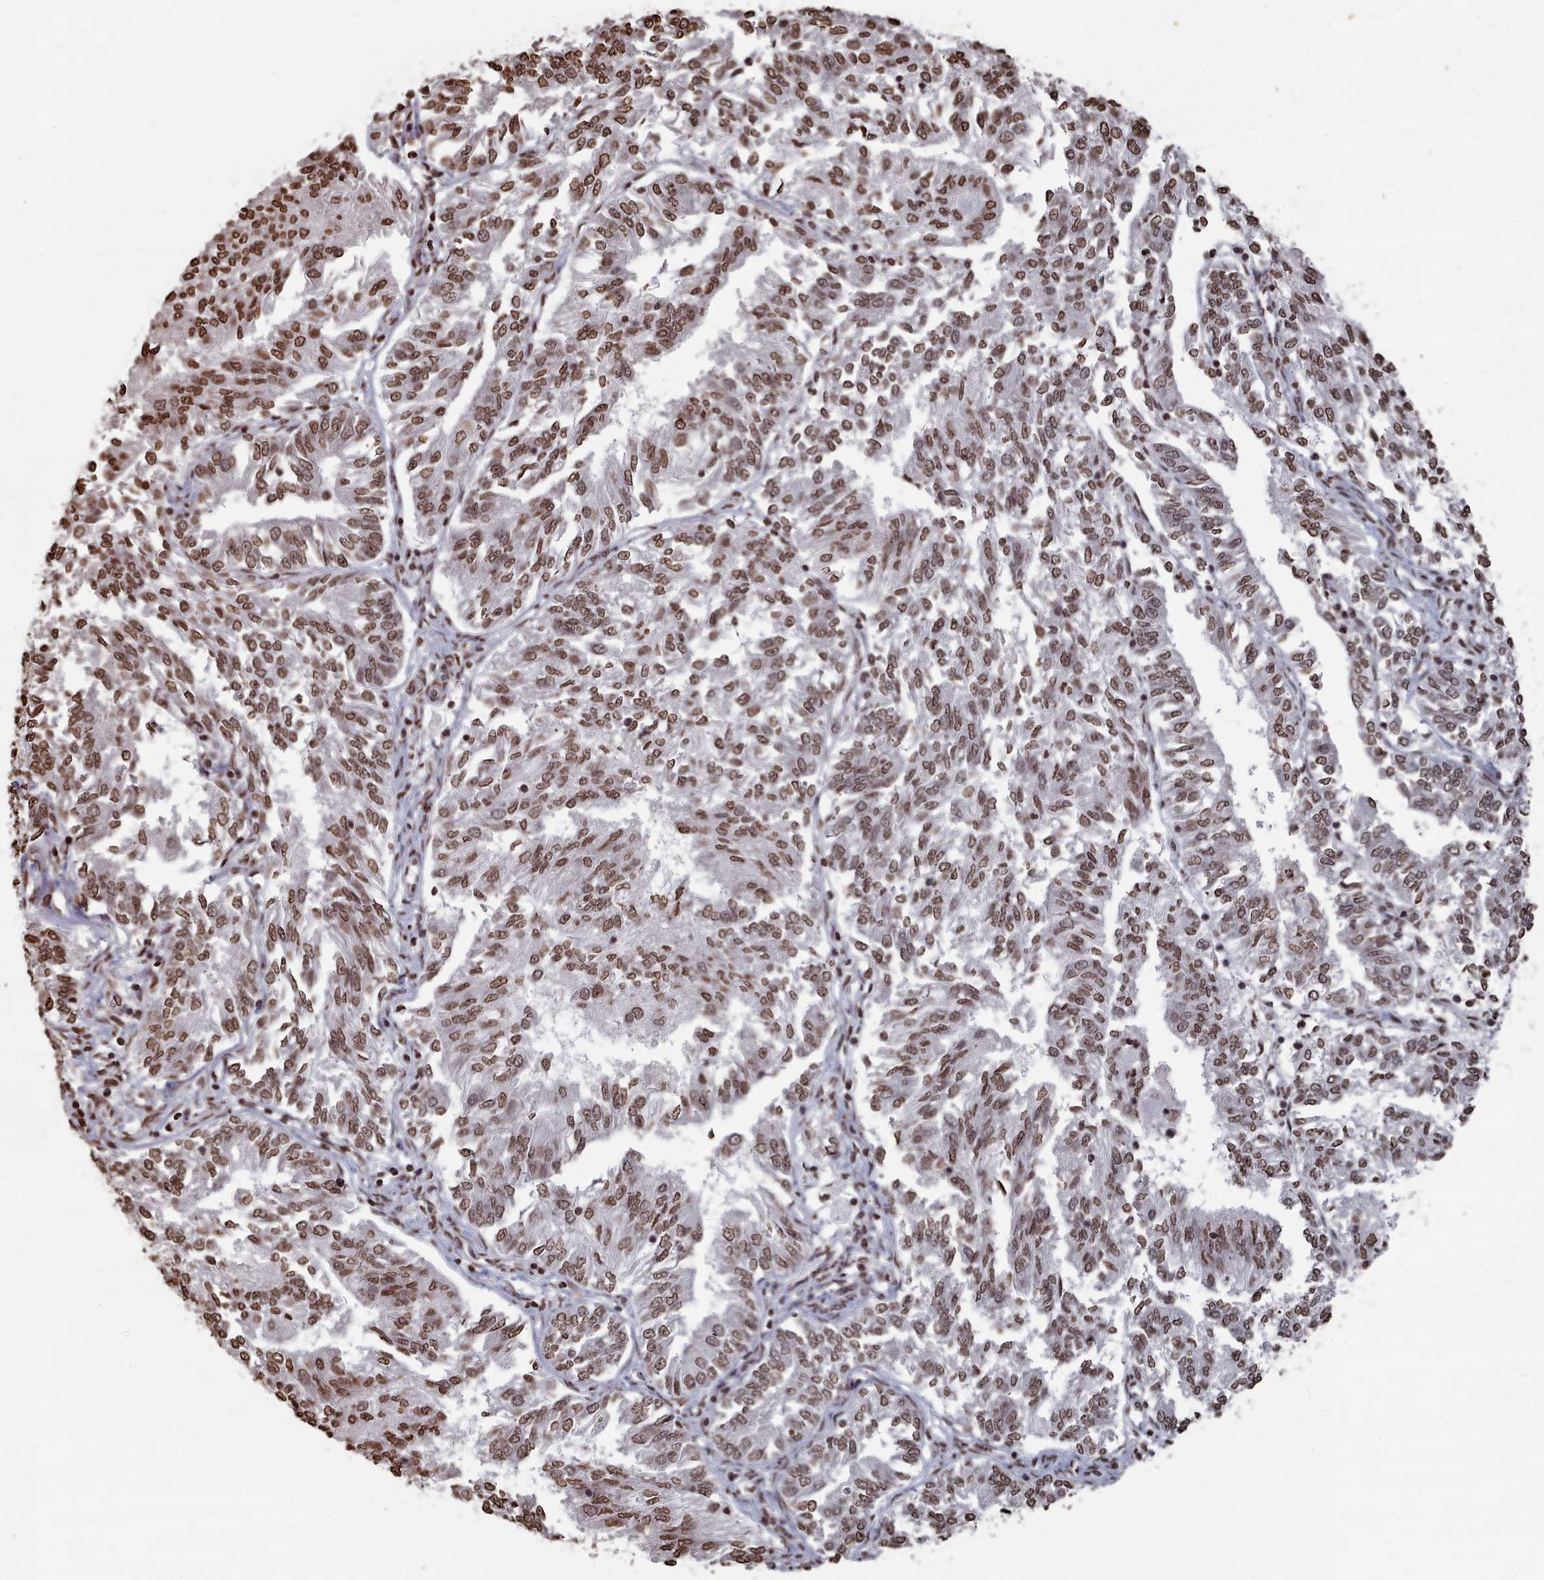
{"staining": {"intensity": "moderate", "quantity": ">75%", "location": "nuclear"}, "tissue": "endometrial cancer", "cell_type": "Tumor cells", "image_type": "cancer", "snomed": [{"axis": "morphology", "description": "Adenocarcinoma, NOS"}, {"axis": "topography", "description": "Endometrium"}], "caption": "Immunohistochemistry (IHC) image of neoplastic tissue: endometrial adenocarcinoma stained using IHC reveals medium levels of moderate protein expression localized specifically in the nuclear of tumor cells, appearing as a nuclear brown color.", "gene": "PLEKHG5", "patient": {"sex": "female", "age": 58}}